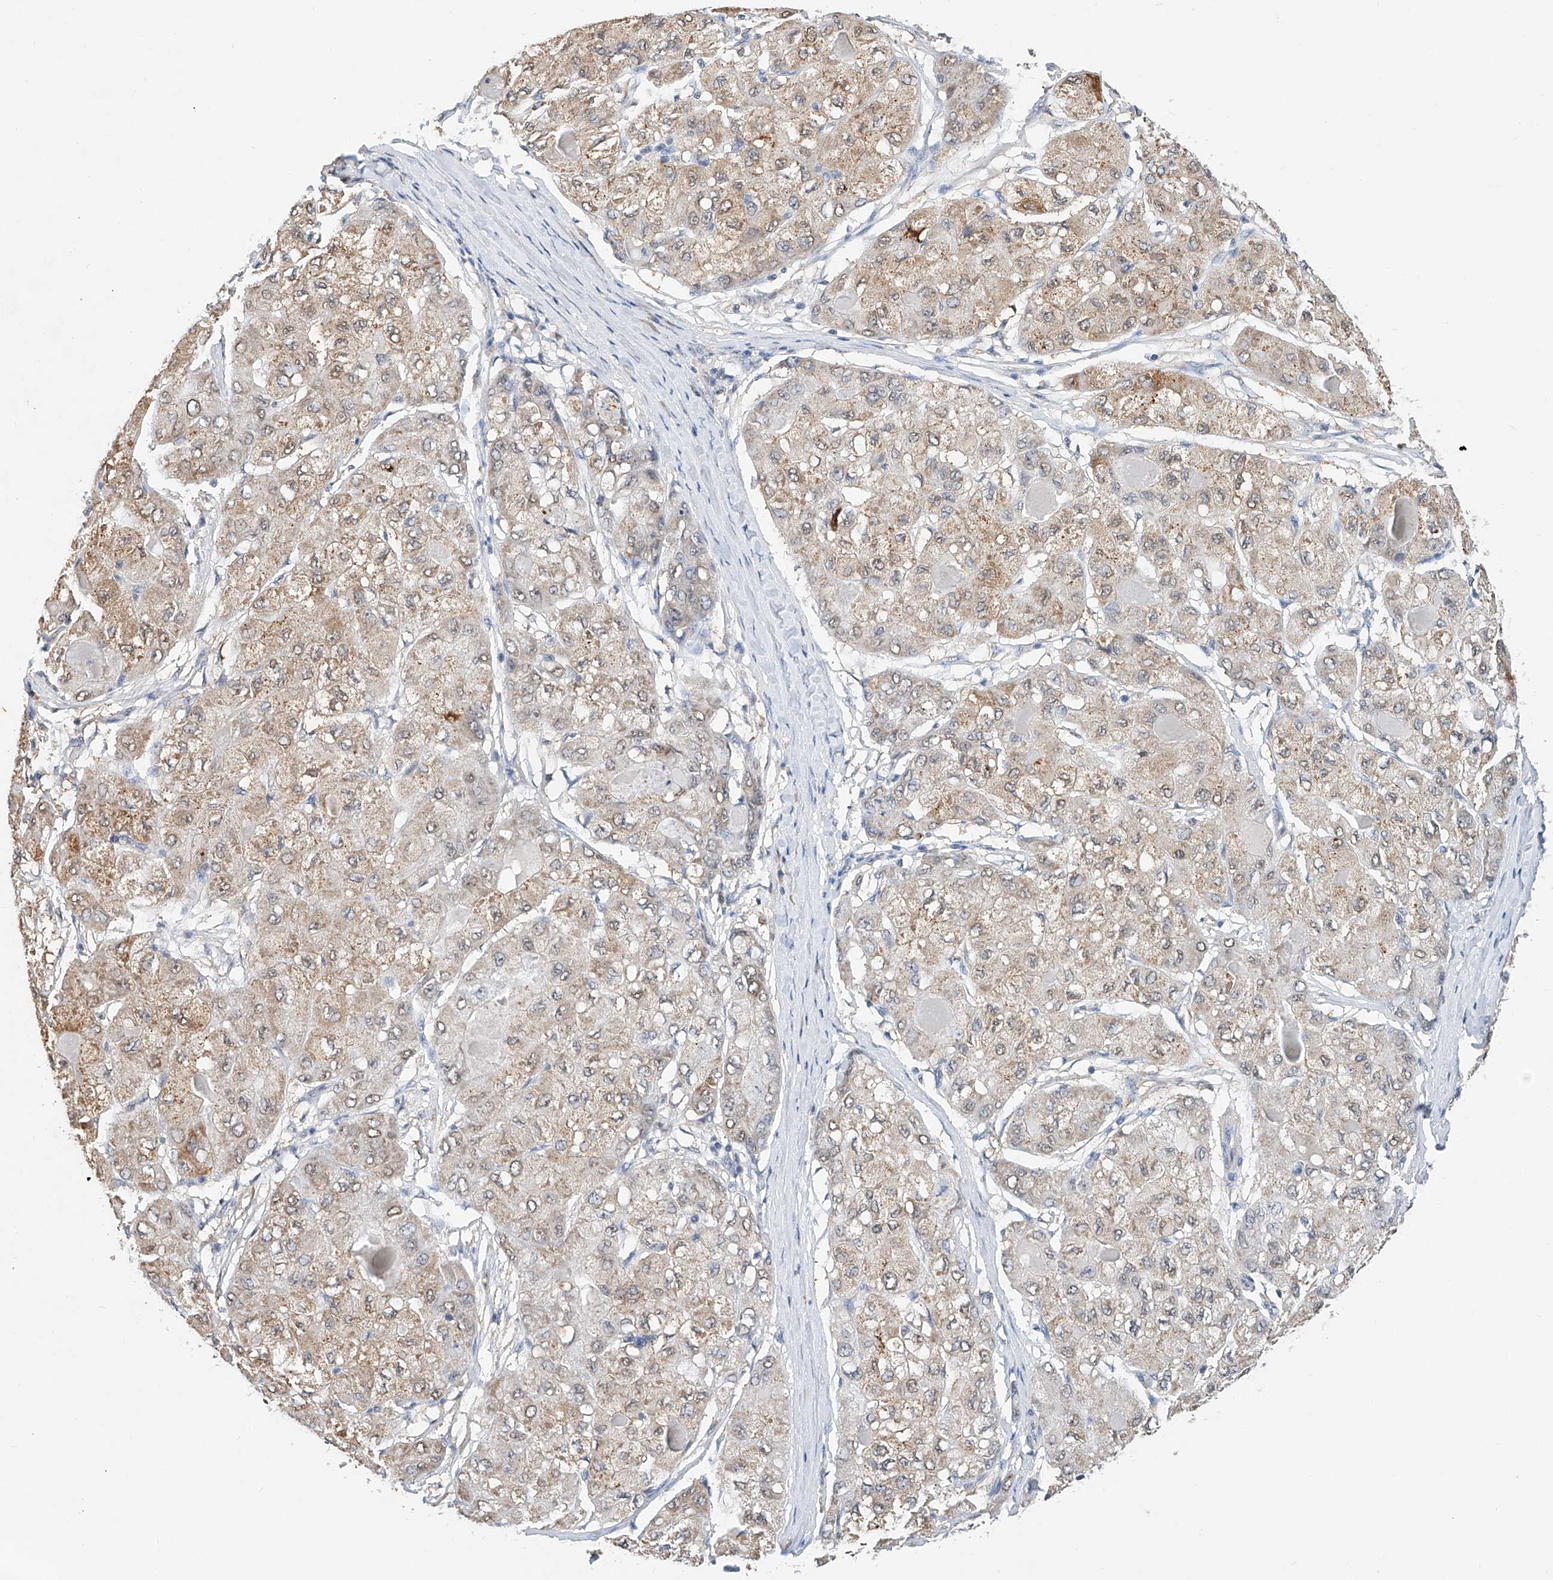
{"staining": {"intensity": "weak", "quantity": ">75%", "location": "cytoplasmic/membranous"}, "tissue": "liver cancer", "cell_type": "Tumor cells", "image_type": "cancer", "snomed": [{"axis": "morphology", "description": "Carcinoma, Hepatocellular, NOS"}, {"axis": "topography", "description": "Liver"}], "caption": "Immunohistochemical staining of human liver hepatocellular carcinoma displays low levels of weak cytoplasmic/membranous protein staining in approximately >75% of tumor cells.", "gene": "CTDP1", "patient": {"sex": "male", "age": 80}}